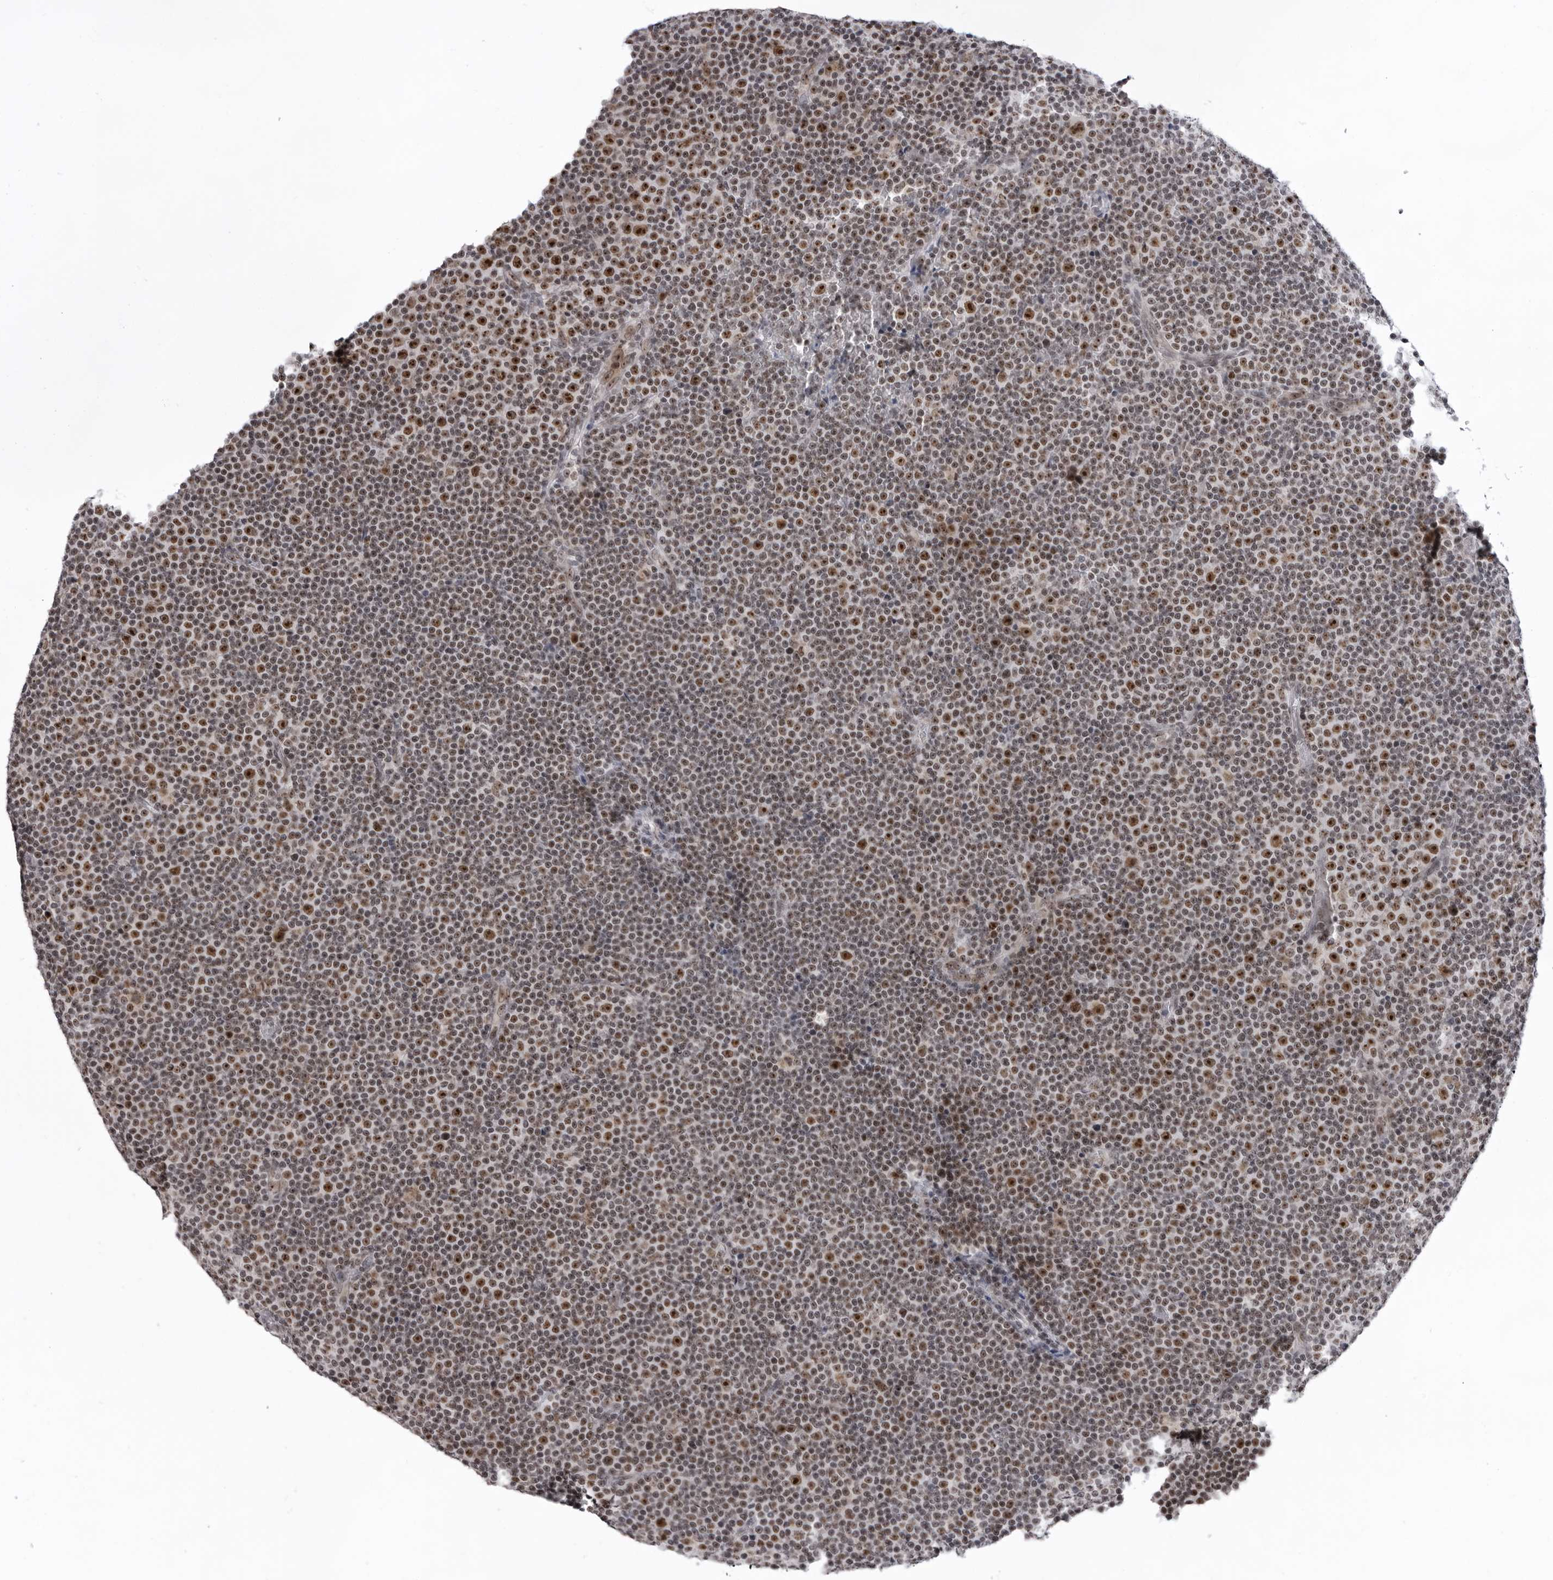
{"staining": {"intensity": "strong", "quantity": ">75%", "location": "nuclear"}, "tissue": "lymphoma", "cell_type": "Tumor cells", "image_type": "cancer", "snomed": [{"axis": "morphology", "description": "Malignant lymphoma, non-Hodgkin's type, Low grade"}, {"axis": "topography", "description": "Lymph node"}], "caption": "Human lymphoma stained with a protein marker shows strong staining in tumor cells.", "gene": "EXOSC10", "patient": {"sex": "female", "age": 67}}